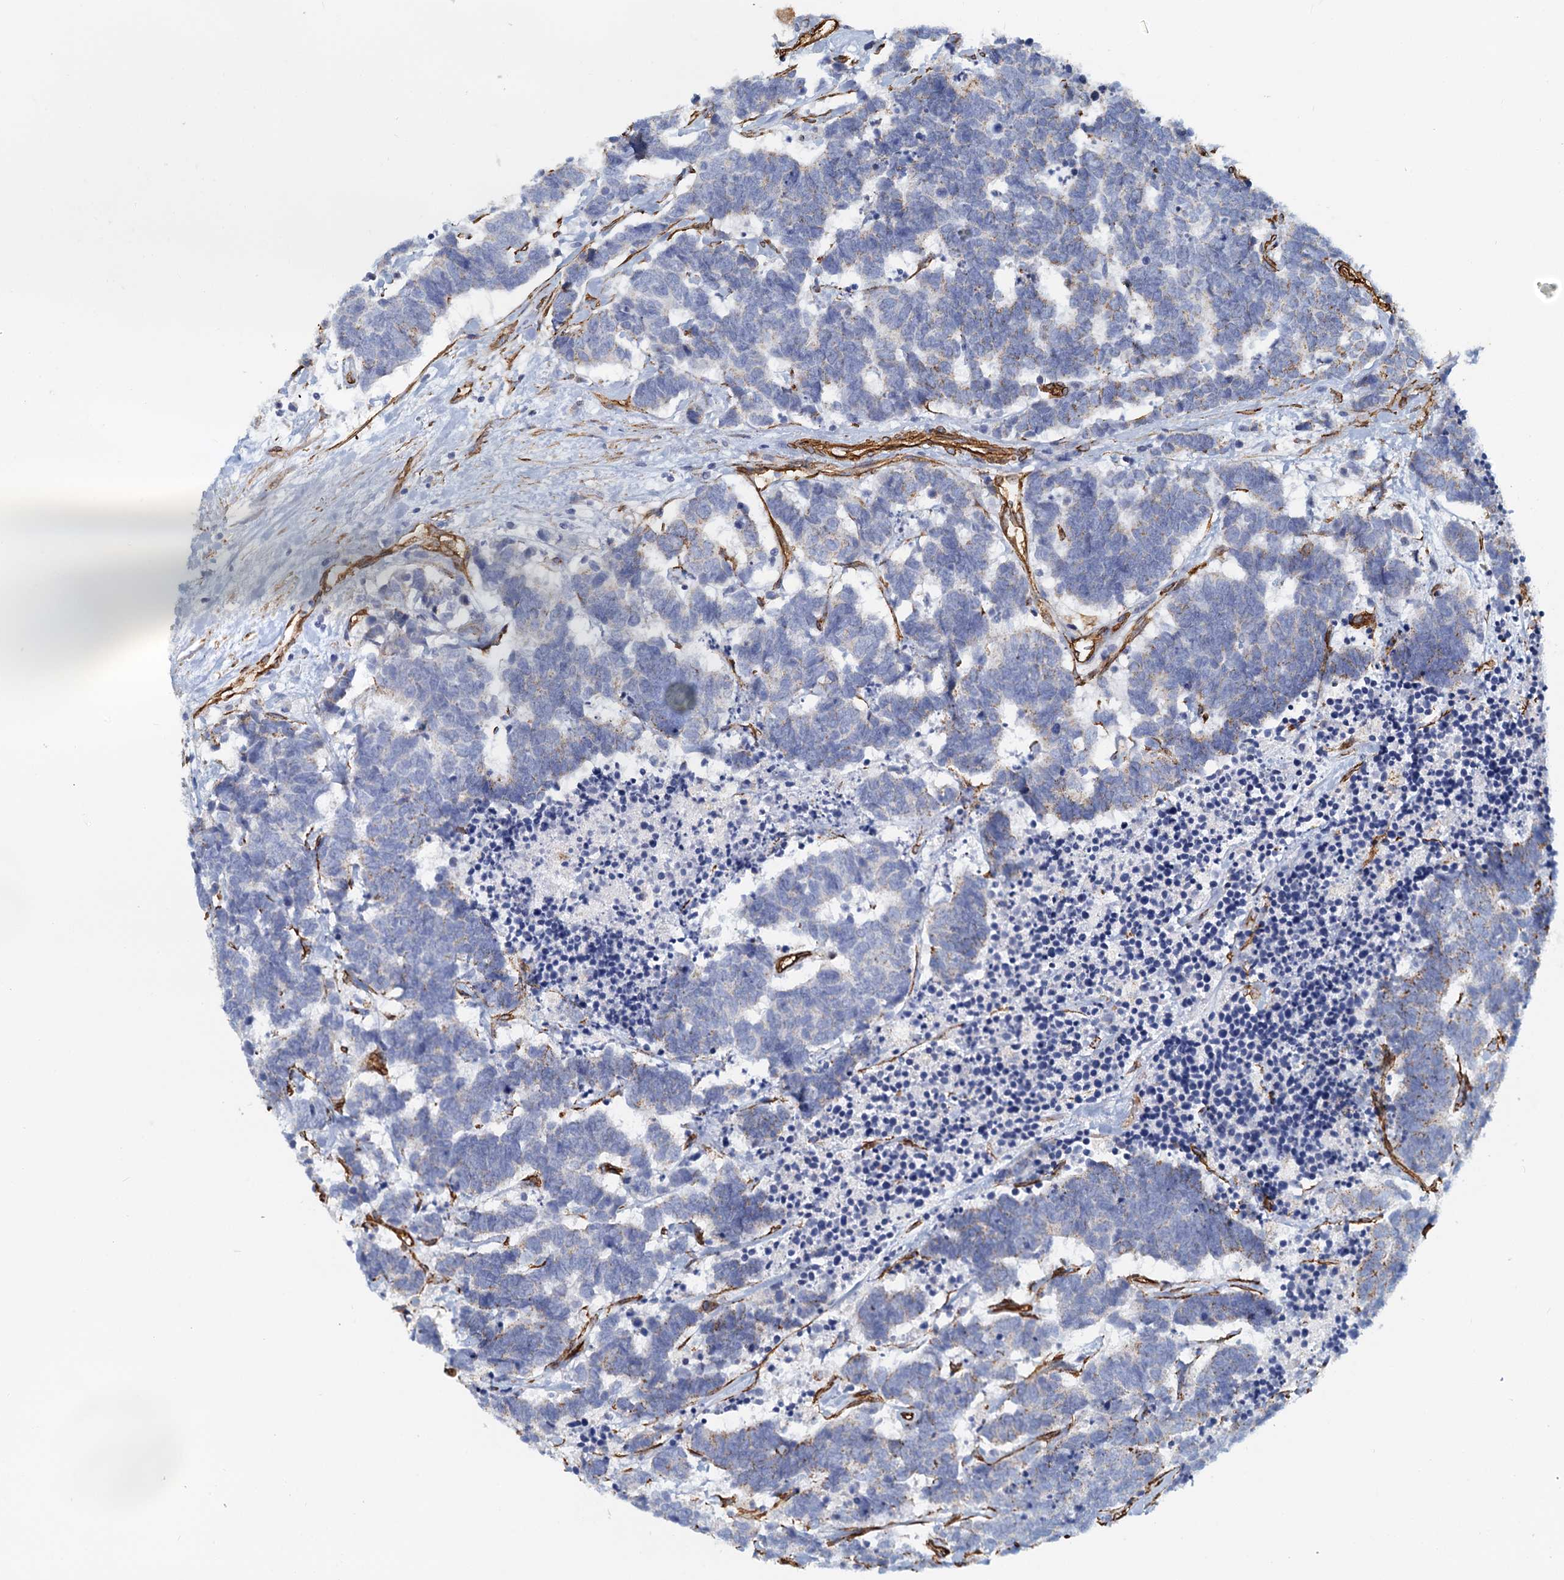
{"staining": {"intensity": "moderate", "quantity": "<25%", "location": "cytoplasmic/membranous"}, "tissue": "carcinoid", "cell_type": "Tumor cells", "image_type": "cancer", "snomed": [{"axis": "morphology", "description": "Carcinoma, NOS"}, {"axis": "morphology", "description": "Carcinoid, malignant, NOS"}, {"axis": "topography", "description": "Urinary bladder"}], "caption": "Immunohistochemical staining of carcinoid shows moderate cytoplasmic/membranous protein expression in about <25% of tumor cells. Ihc stains the protein of interest in brown and the nuclei are stained blue.", "gene": "DGKG", "patient": {"sex": "male", "age": 57}}